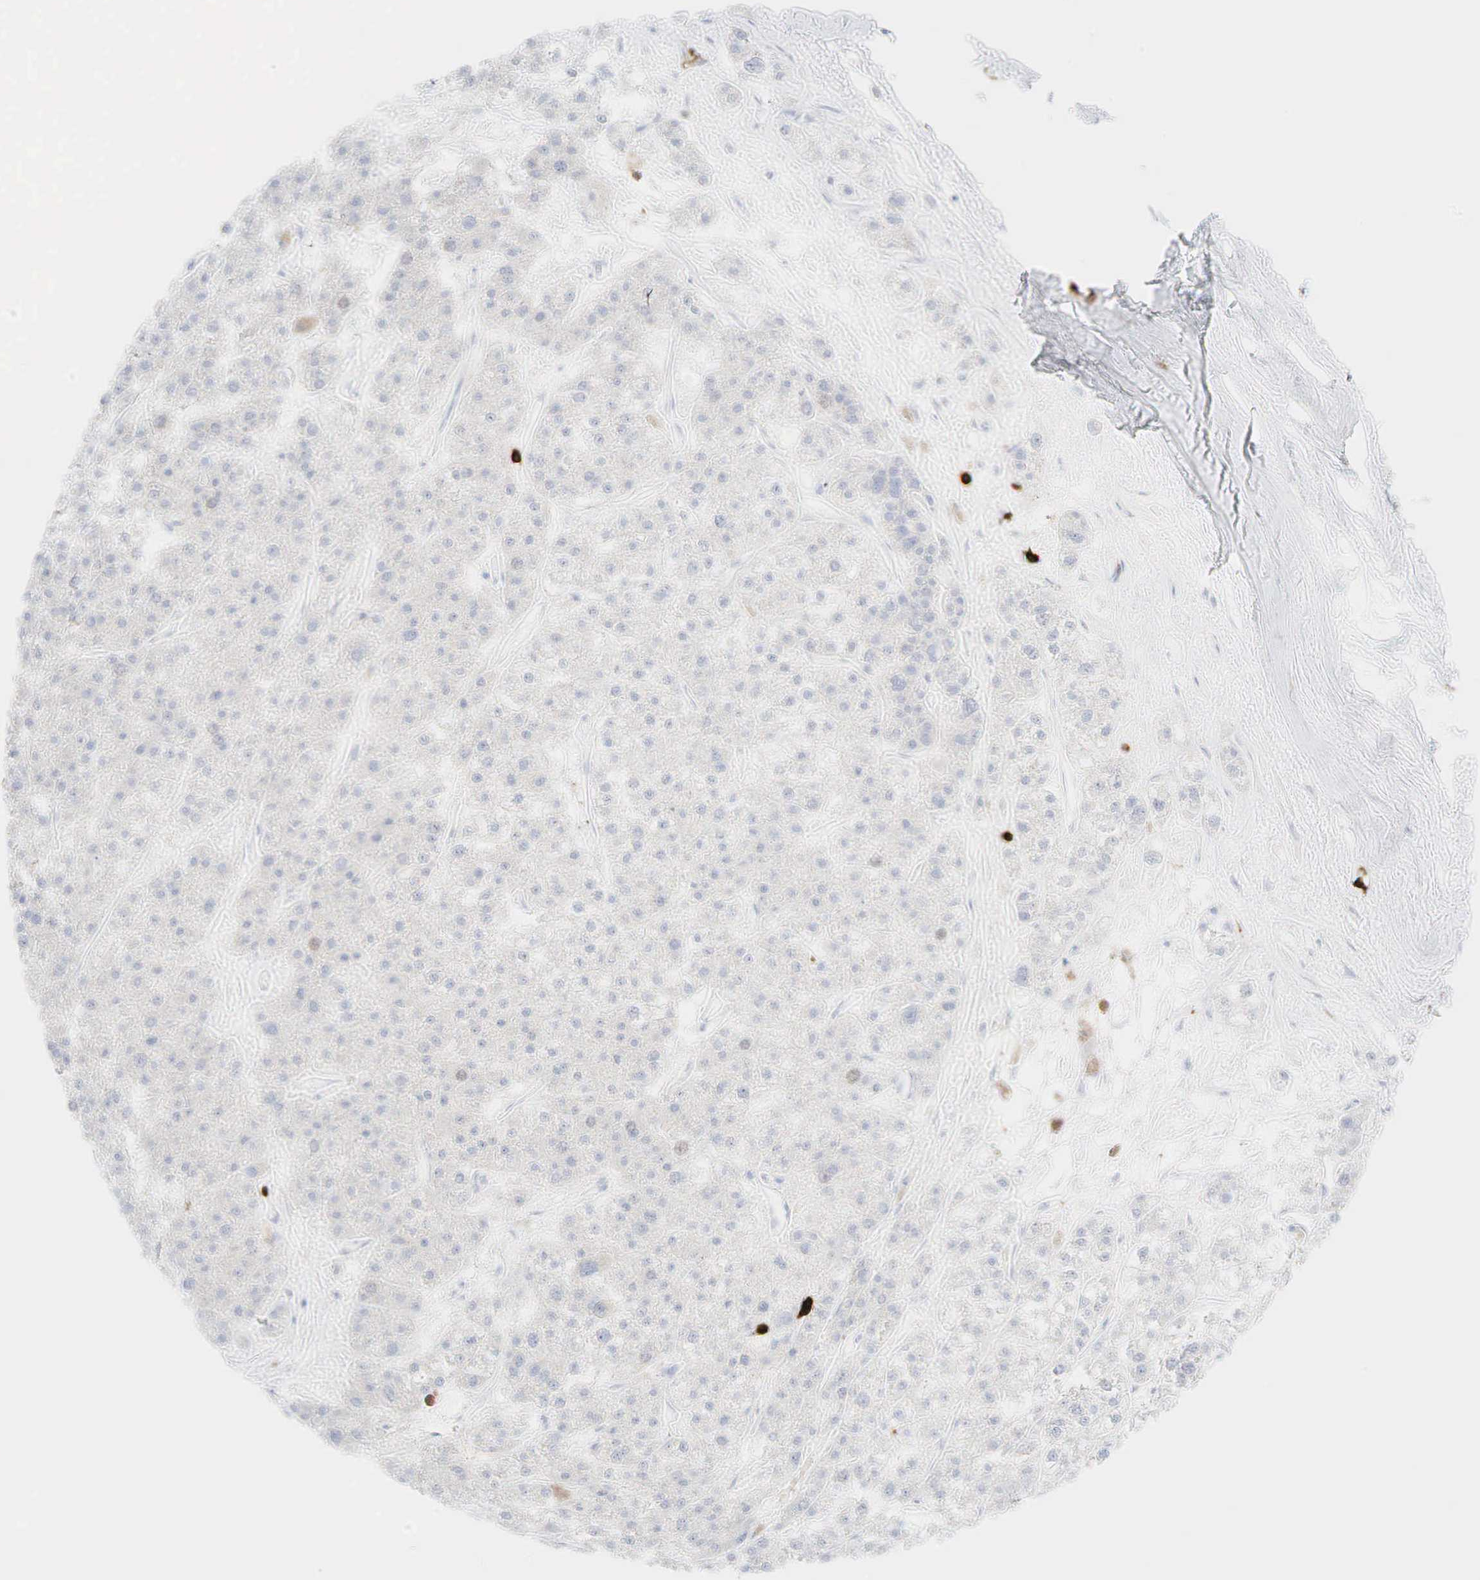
{"staining": {"intensity": "negative", "quantity": "none", "location": "none"}, "tissue": "liver cancer", "cell_type": "Tumor cells", "image_type": "cancer", "snomed": [{"axis": "morphology", "description": "Carcinoma, Hepatocellular, NOS"}, {"axis": "topography", "description": "Liver"}], "caption": "An immunohistochemistry photomicrograph of hepatocellular carcinoma (liver) is shown. There is no staining in tumor cells of hepatocellular carcinoma (liver). The staining is performed using DAB (3,3'-diaminobenzidine) brown chromogen with nuclei counter-stained in using hematoxylin.", "gene": "CD8A", "patient": {"sex": "female", "age": 85}}